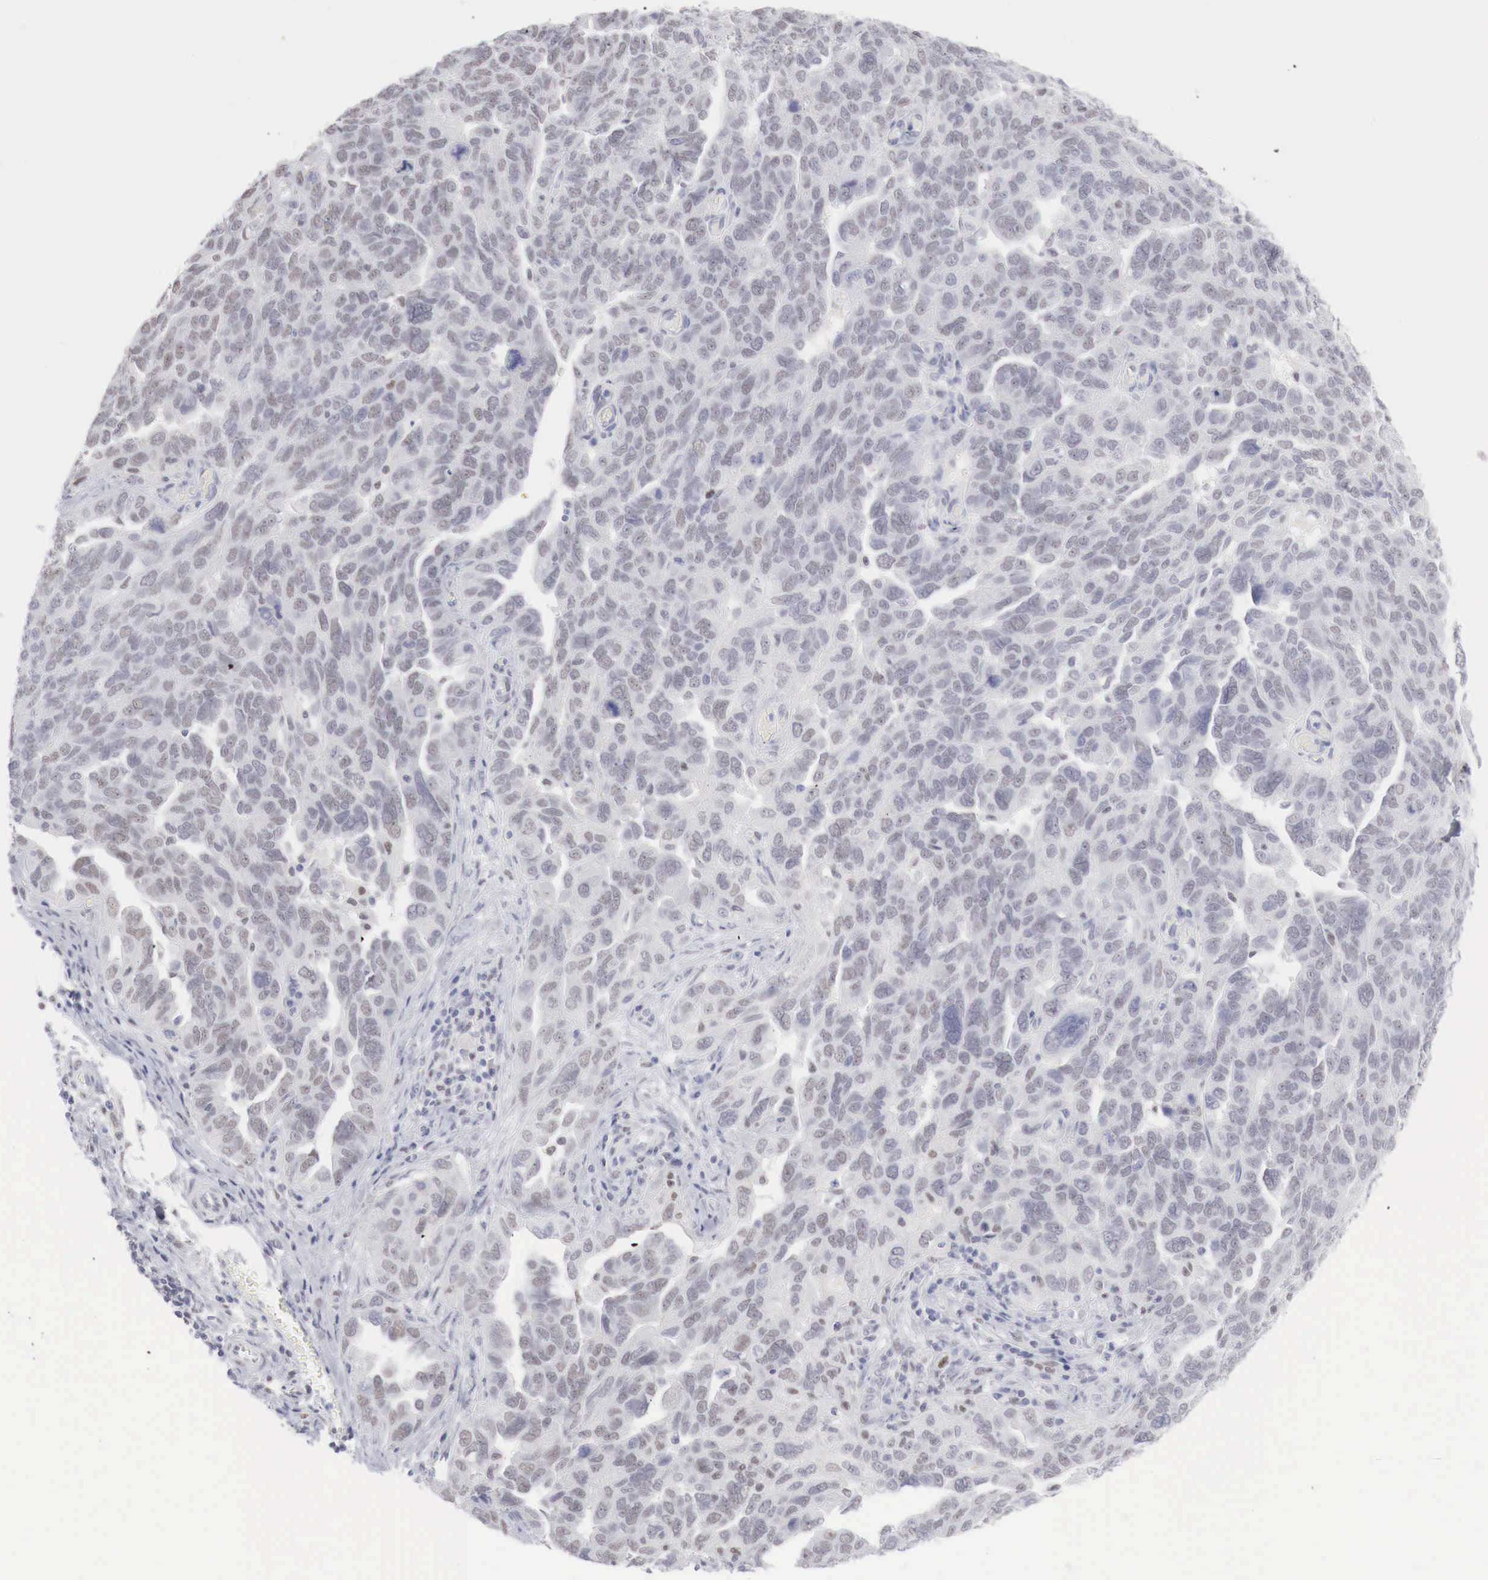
{"staining": {"intensity": "weak", "quantity": "25%-75%", "location": "nuclear"}, "tissue": "ovarian cancer", "cell_type": "Tumor cells", "image_type": "cancer", "snomed": [{"axis": "morphology", "description": "Cystadenocarcinoma, serous, NOS"}, {"axis": "topography", "description": "Ovary"}], "caption": "The micrograph shows a brown stain indicating the presence of a protein in the nuclear of tumor cells in ovarian cancer (serous cystadenocarcinoma). (DAB (3,3'-diaminobenzidine) IHC with brightfield microscopy, high magnification).", "gene": "FOXP2", "patient": {"sex": "female", "age": 64}}